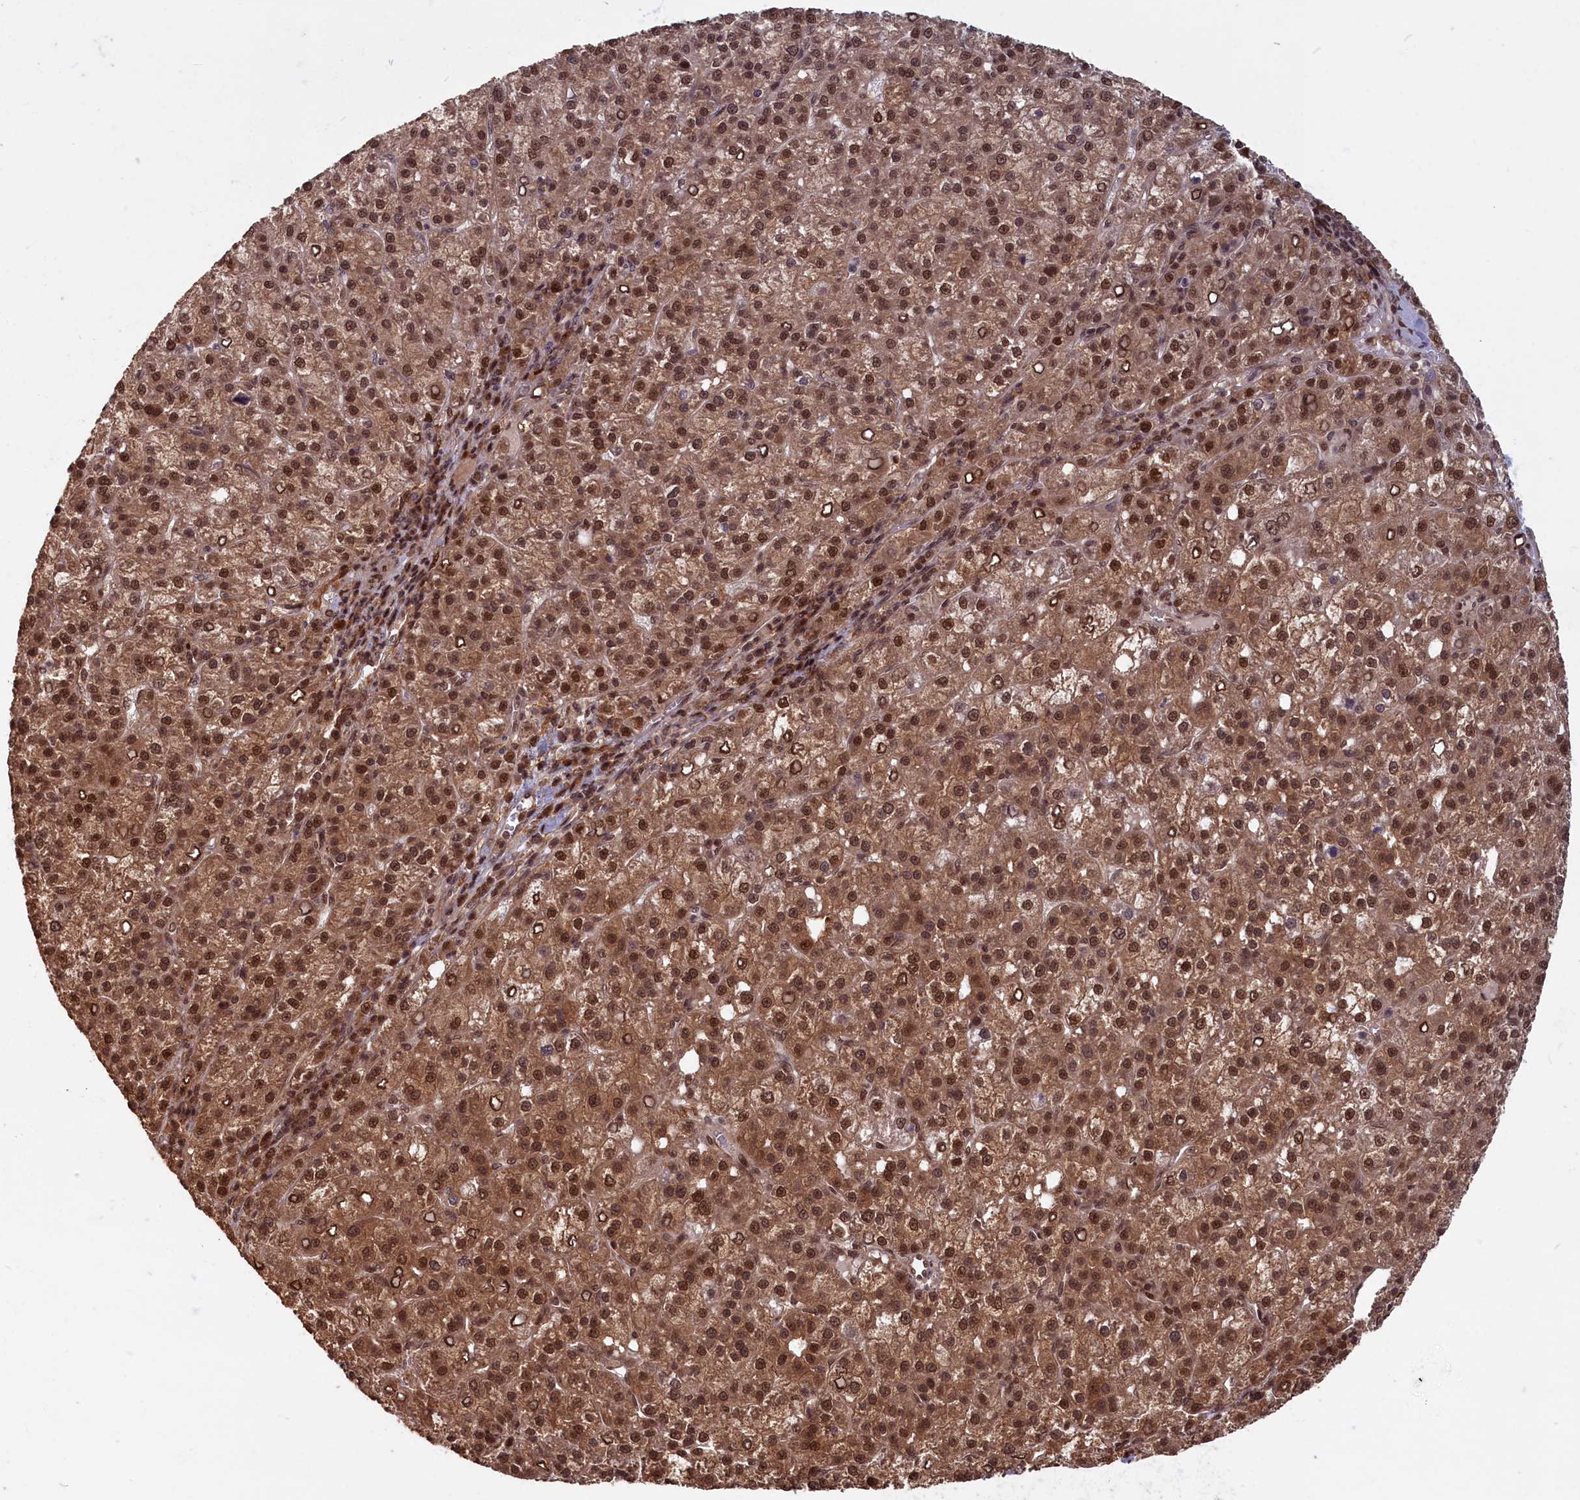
{"staining": {"intensity": "strong", "quantity": ">75%", "location": "cytoplasmic/membranous,nuclear"}, "tissue": "liver cancer", "cell_type": "Tumor cells", "image_type": "cancer", "snomed": [{"axis": "morphology", "description": "Carcinoma, Hepatocellular, NOS"}, {"axis": "topography", "description": "Liver"}], "caption": "Liver hepatocellular carcinoma was stained to show a protein in brown. There is high levels of strong cytoplasmic/membranous and nuclear expression in about >75% of tumor cells. Nuclei are stained in blue.", "gene": "HIF3A", "patient": {"sex": "female", "age": 58}}